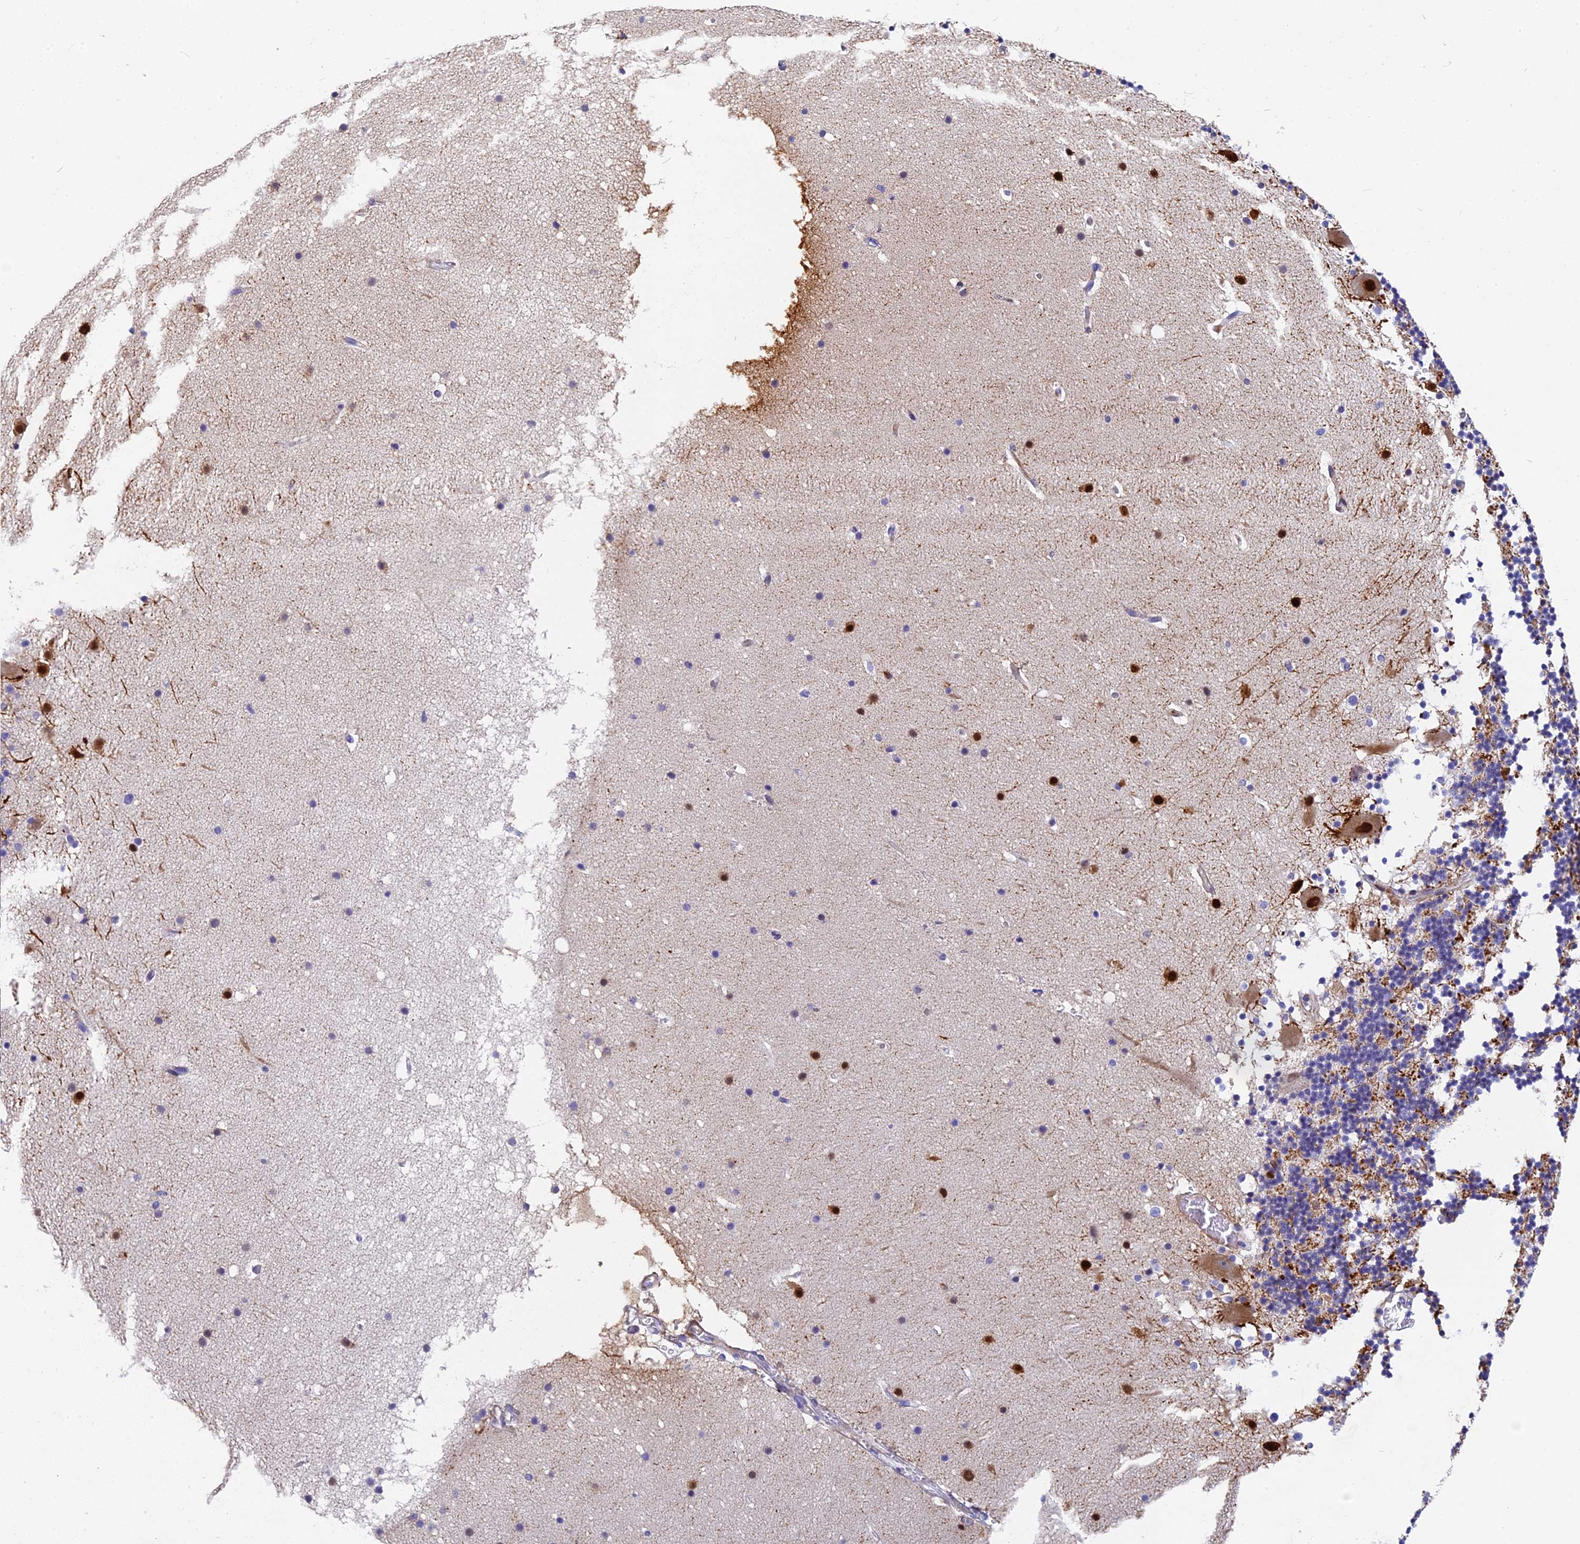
{"staining": {"intensity": "weak", "quantity": "<25%", "location": "cytoplasmic/membranous"}, "tissue": "cerebellum", "cell_type": "Cells in granular layer", "image_type": "normal", "snomed": [{"axis": "morphology", "description": "Normal tissue, NOS"}, {"axis": "topography", "description": "Cerebellum"}], "caption": "Immunohistochemistry micrograph of normal cerebellum: human cerebellum stained with DAB (3,3'-diaminobenzidine) exhibits no significant protein positivity in cells in granular layer. (Brightfield microscopy of DAB (3,3'-diaminobenzidine) immunohistochemistry at high magnification).", "gene": "NKPD1", "patient": {"sex": "male", "age": 57}}